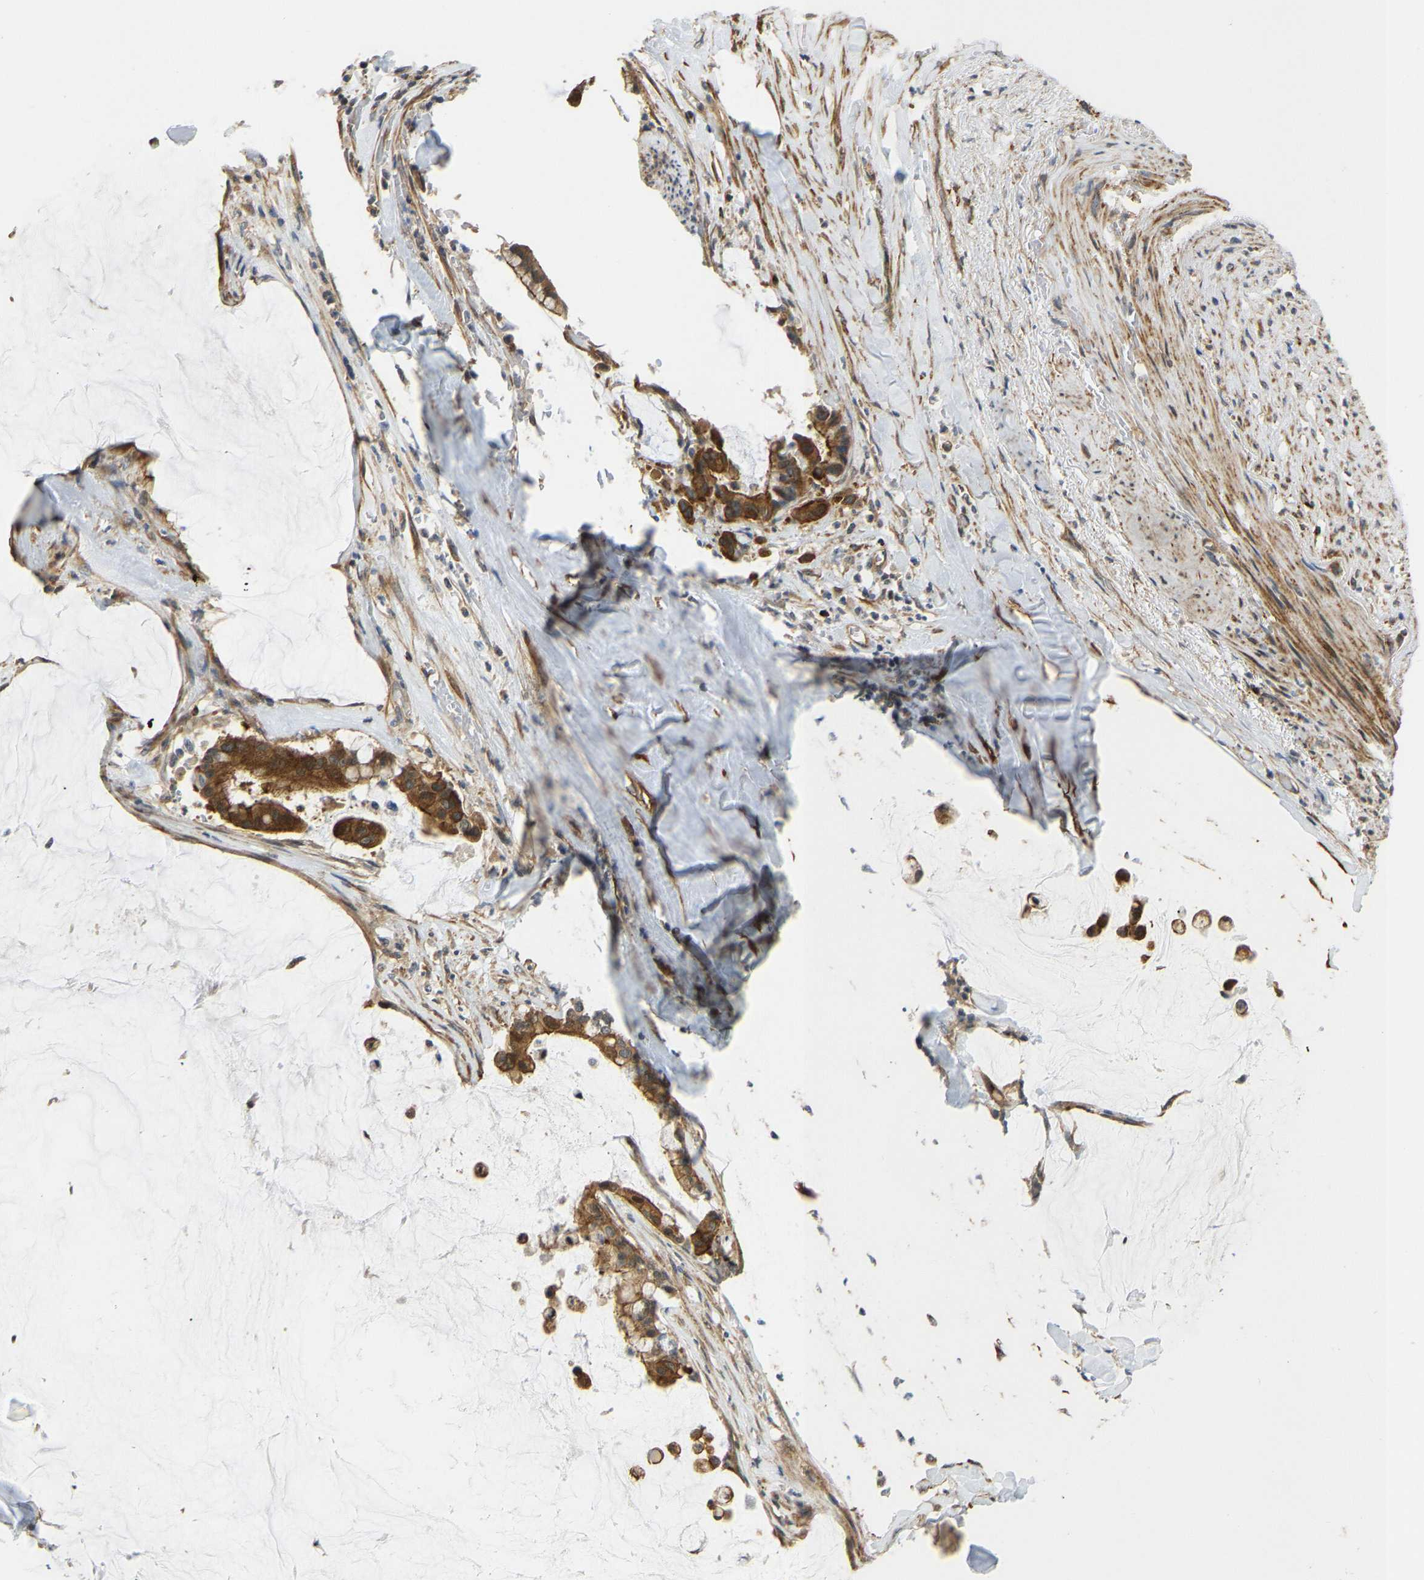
{"staining": {"intensity": "moderate", "quantity": ">75%", "location": "cytoplasmic/membranous"}, "tissue": "pancreatic cancer", "cell_type": "Tumor cells", "image_type": "cancer", "snomed": [{"axis": "morphology", "description": "Adenocarcinoma, NOS"}, {"axis": "topography", "description": "Pancreas"}], "caption": "This histopathology image shows pancreatic cancer (adenocarcinoma) stained with immunohistochemistry (IHC) to label a protein in brown. The cytoplasmic/membranous of tumor cells show moderate positivity for the protein. Nuclei are counter-stained blue.", "gene": "KIAA1671", "patient": {"sex": "male", "age": 41}}